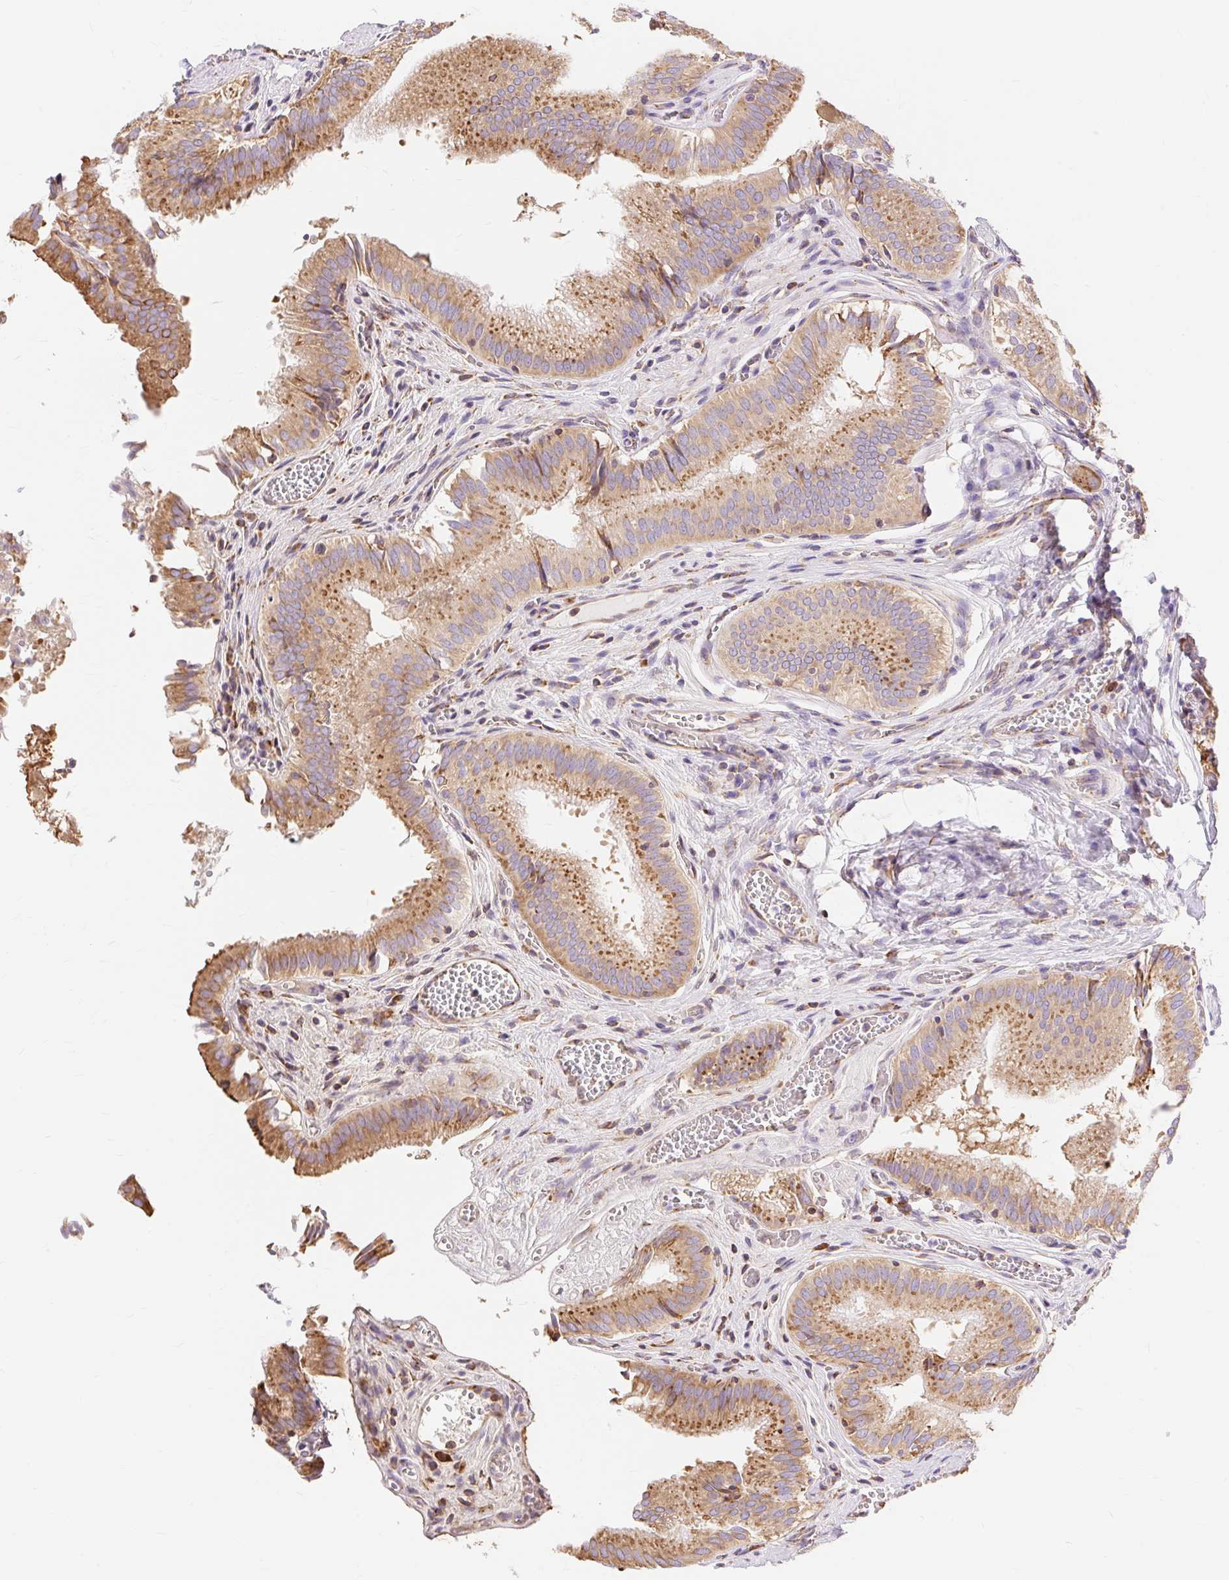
{"staining": {"intensity": "moderate", "quantity": ">75%", "location": "cytoplasmic/membranous"}, "tissue": "gallbladder", "cell_type": "Glandular cells", "image_type": "normal", "snomed": [{"axis": "morphology", "description": "Normal tissue, NOS"}, {"axis": "topography", "description": "Gallbladder"}, {"axis": "topography", "description": "Peripheral nerve tissue"}], "caption": "Brown immunohistochemical staining in normal gallbladder displays moderate cytoplasmic/membranous staining in about >75% of glandular cells.", "gene": "ENSG00000260836", "patient": {"sex": "male", "age": 17}}